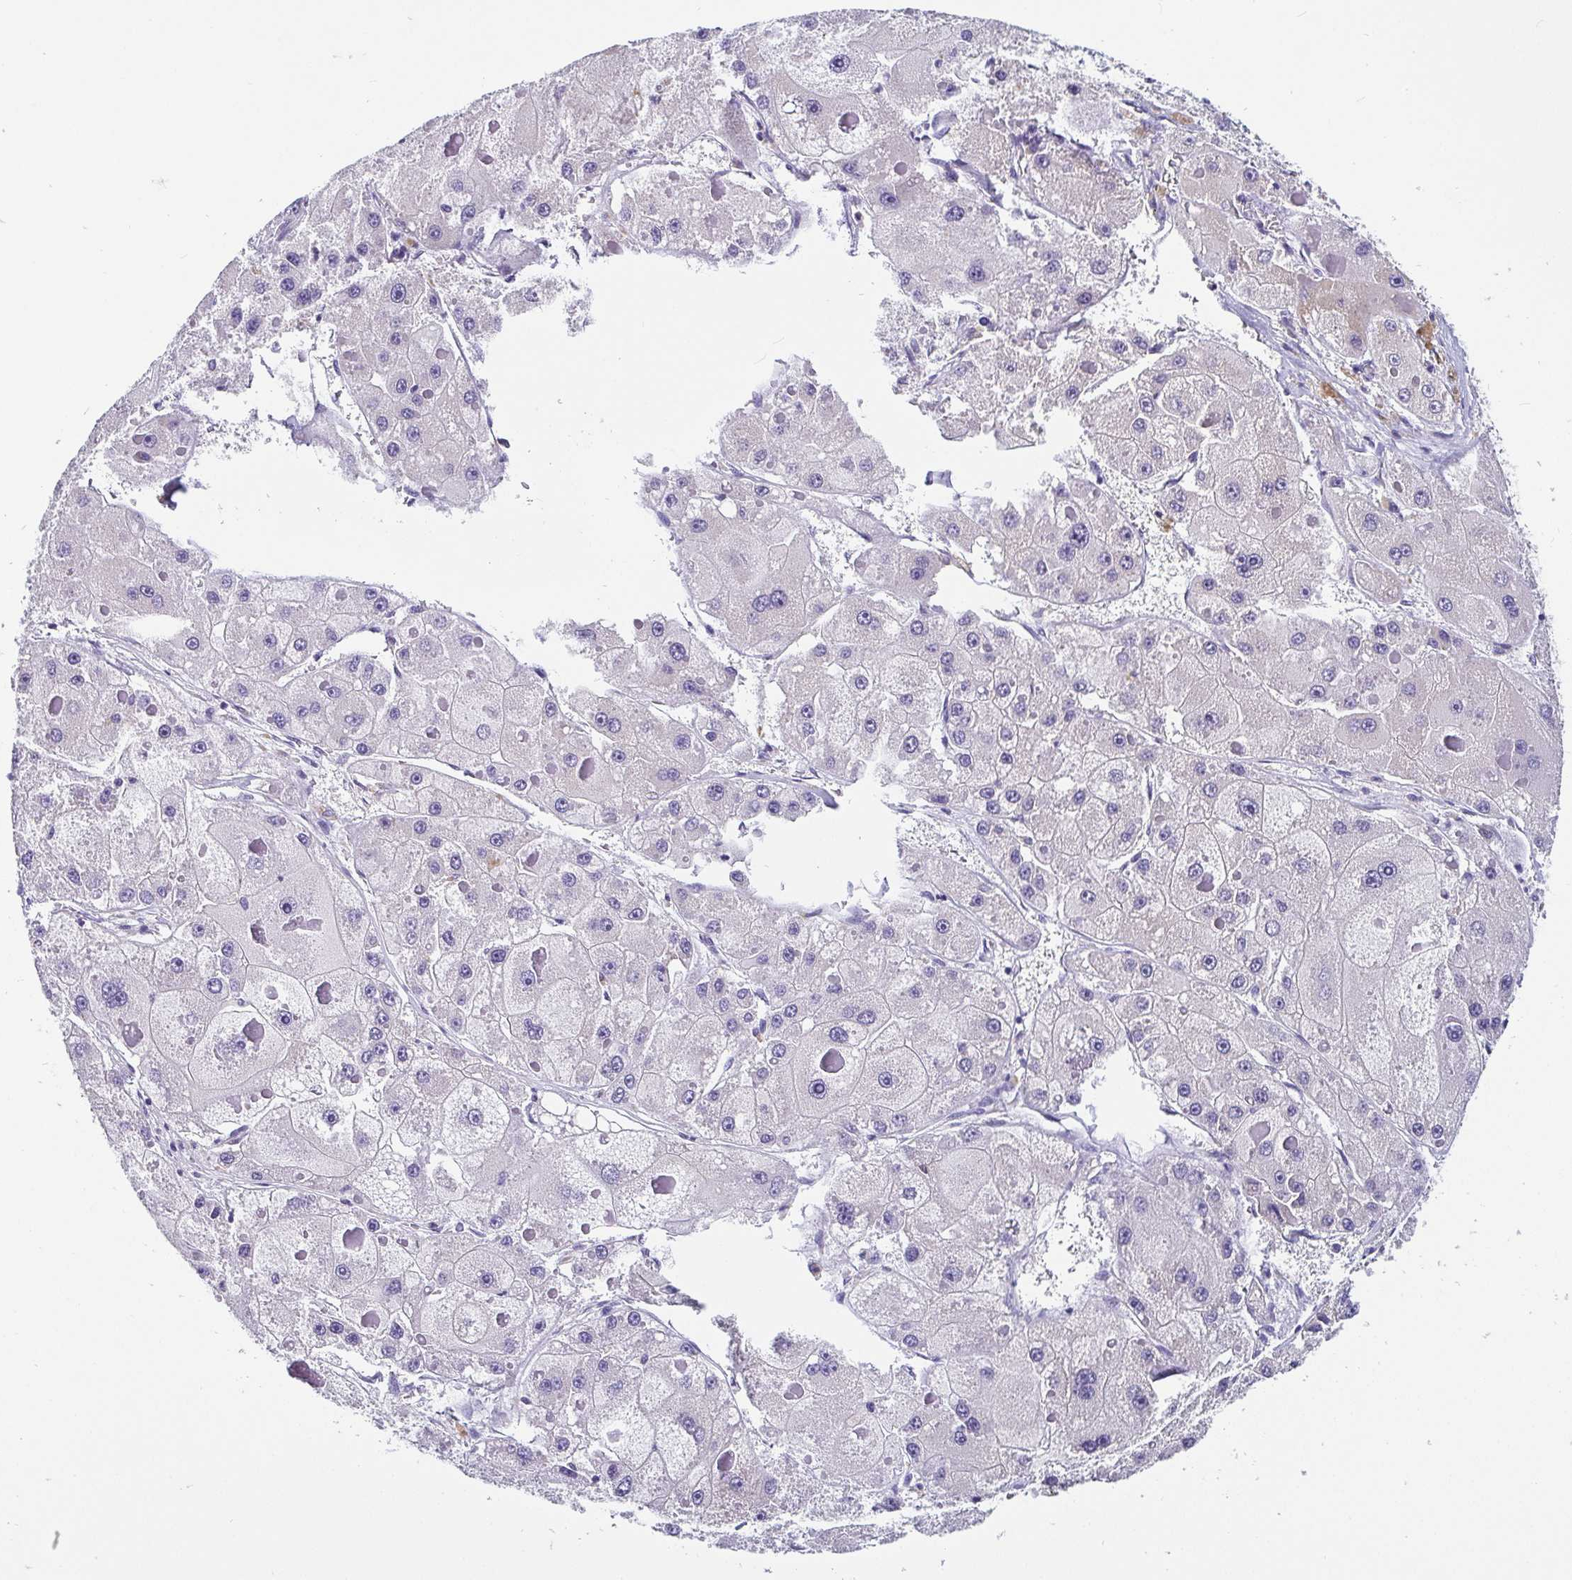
{"staining": {"intensity": "negative", "quantity": "none", "location": "none"}, "tissue": "liver cancer", "cell_type": "Tumor cells", "image_type": "cancer", "snomed": [{"axis": "morphology", "description": "Carcinoma, Hepatocellular, NOS"}, {"axis": "topography", "description": "Liver"}], "caption": "Immunohistochemical staining of human liver cancer (hepatocellular carcinoma) displays no significant positivity in tumor cells.", "gene": "ADAMTS6", "patient": {"sex": "female", "age": 73}}